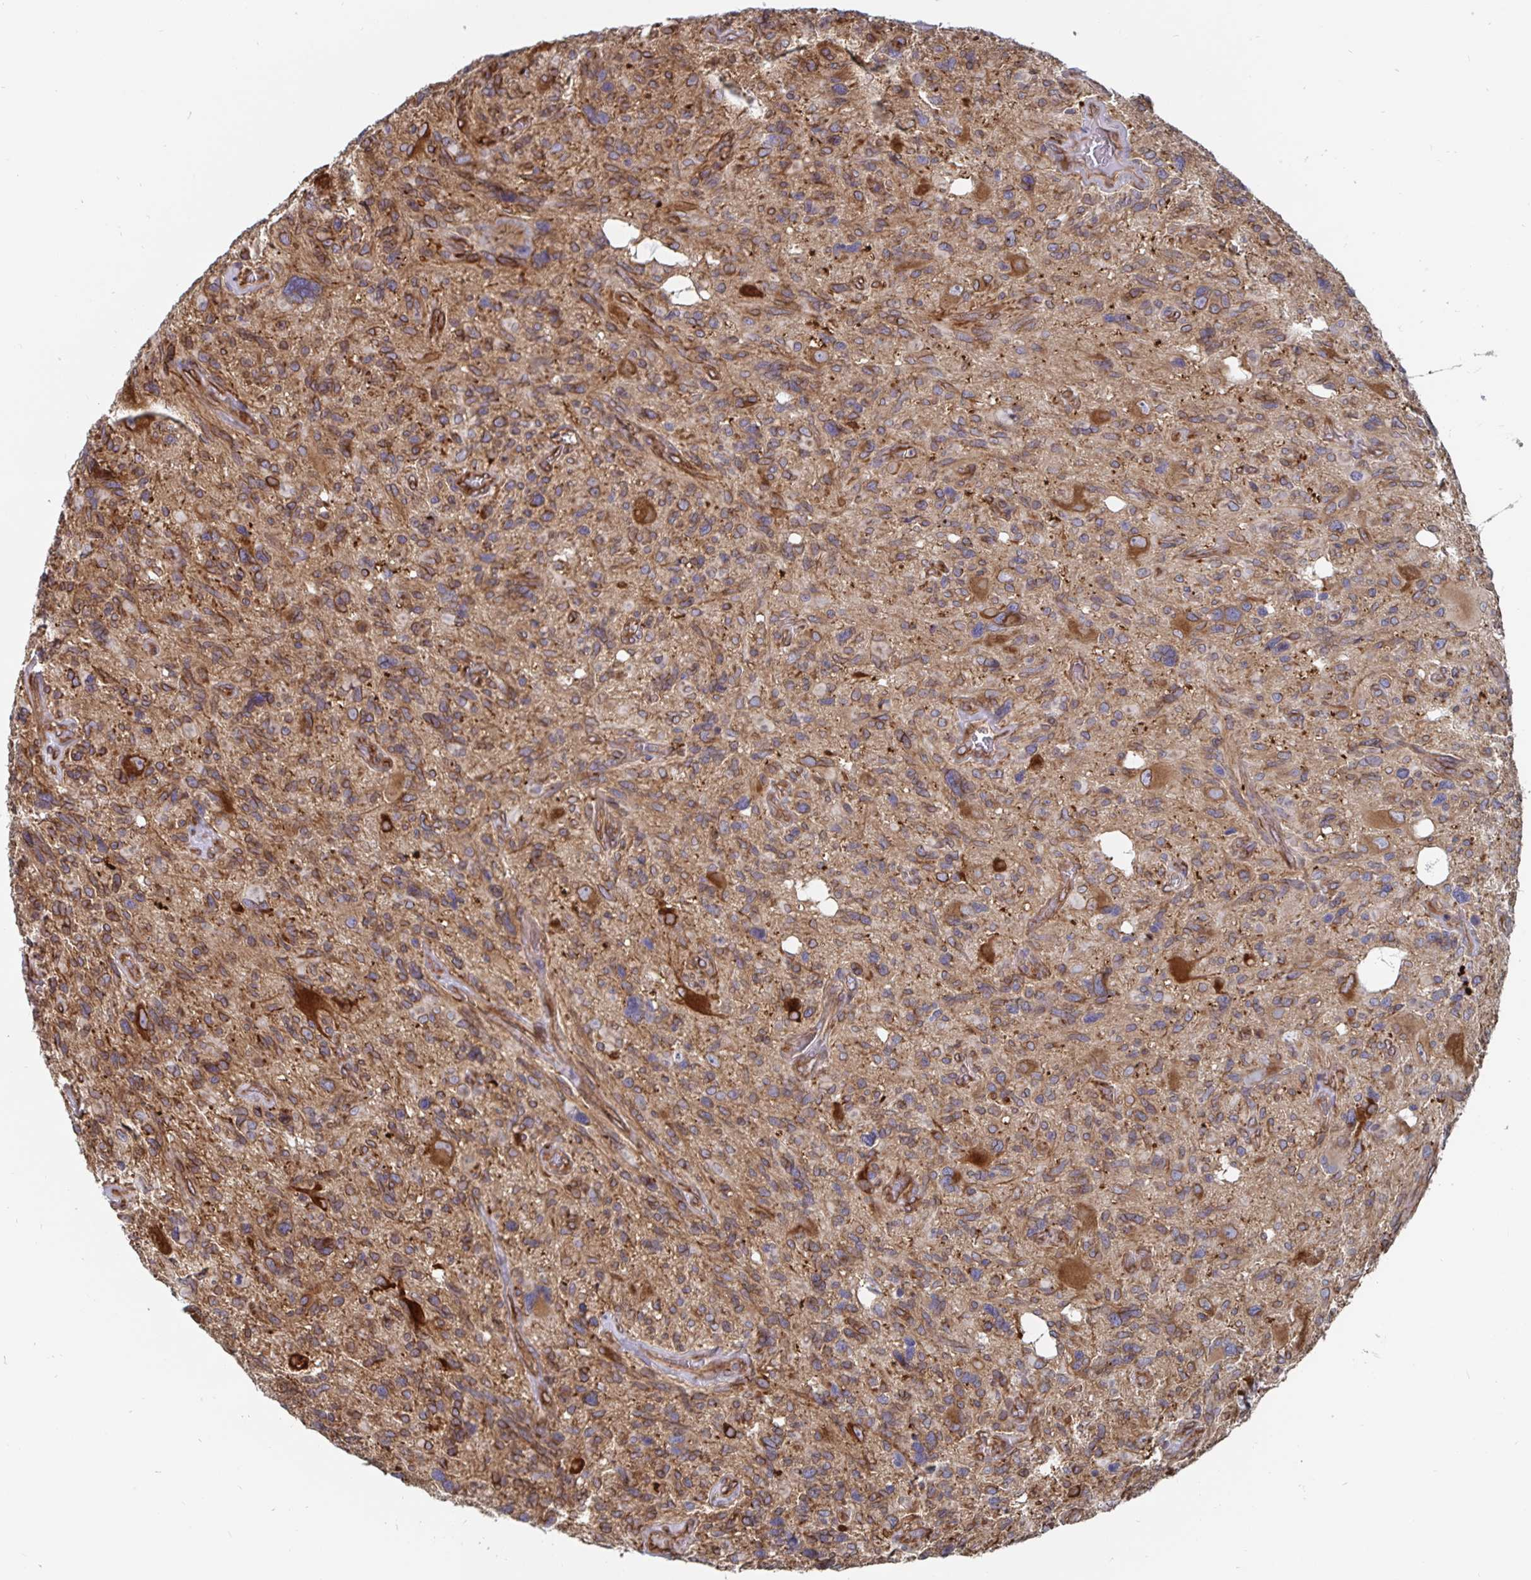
{"staining": {"intensity": "moderate", "quantity": "25%-75%", "location": "cytoplasmic/membranous"}, "tissue": "glioma", "cell_type": "Tumor cells", "image_type": "cancer", "snomed": [{"axis": "morphology", "description": "Glioma, malignant, High grade"}, {"axis": "topography", "description": "Brain"}], "caption": "A photomicrograph of human malignant high-grade glioma stained for a protein displays moderate cytoplasmic/membranous brown staining in tumor cells.", "gene": "BCAP29", "patient": {"sex": "male", "age": 49}}